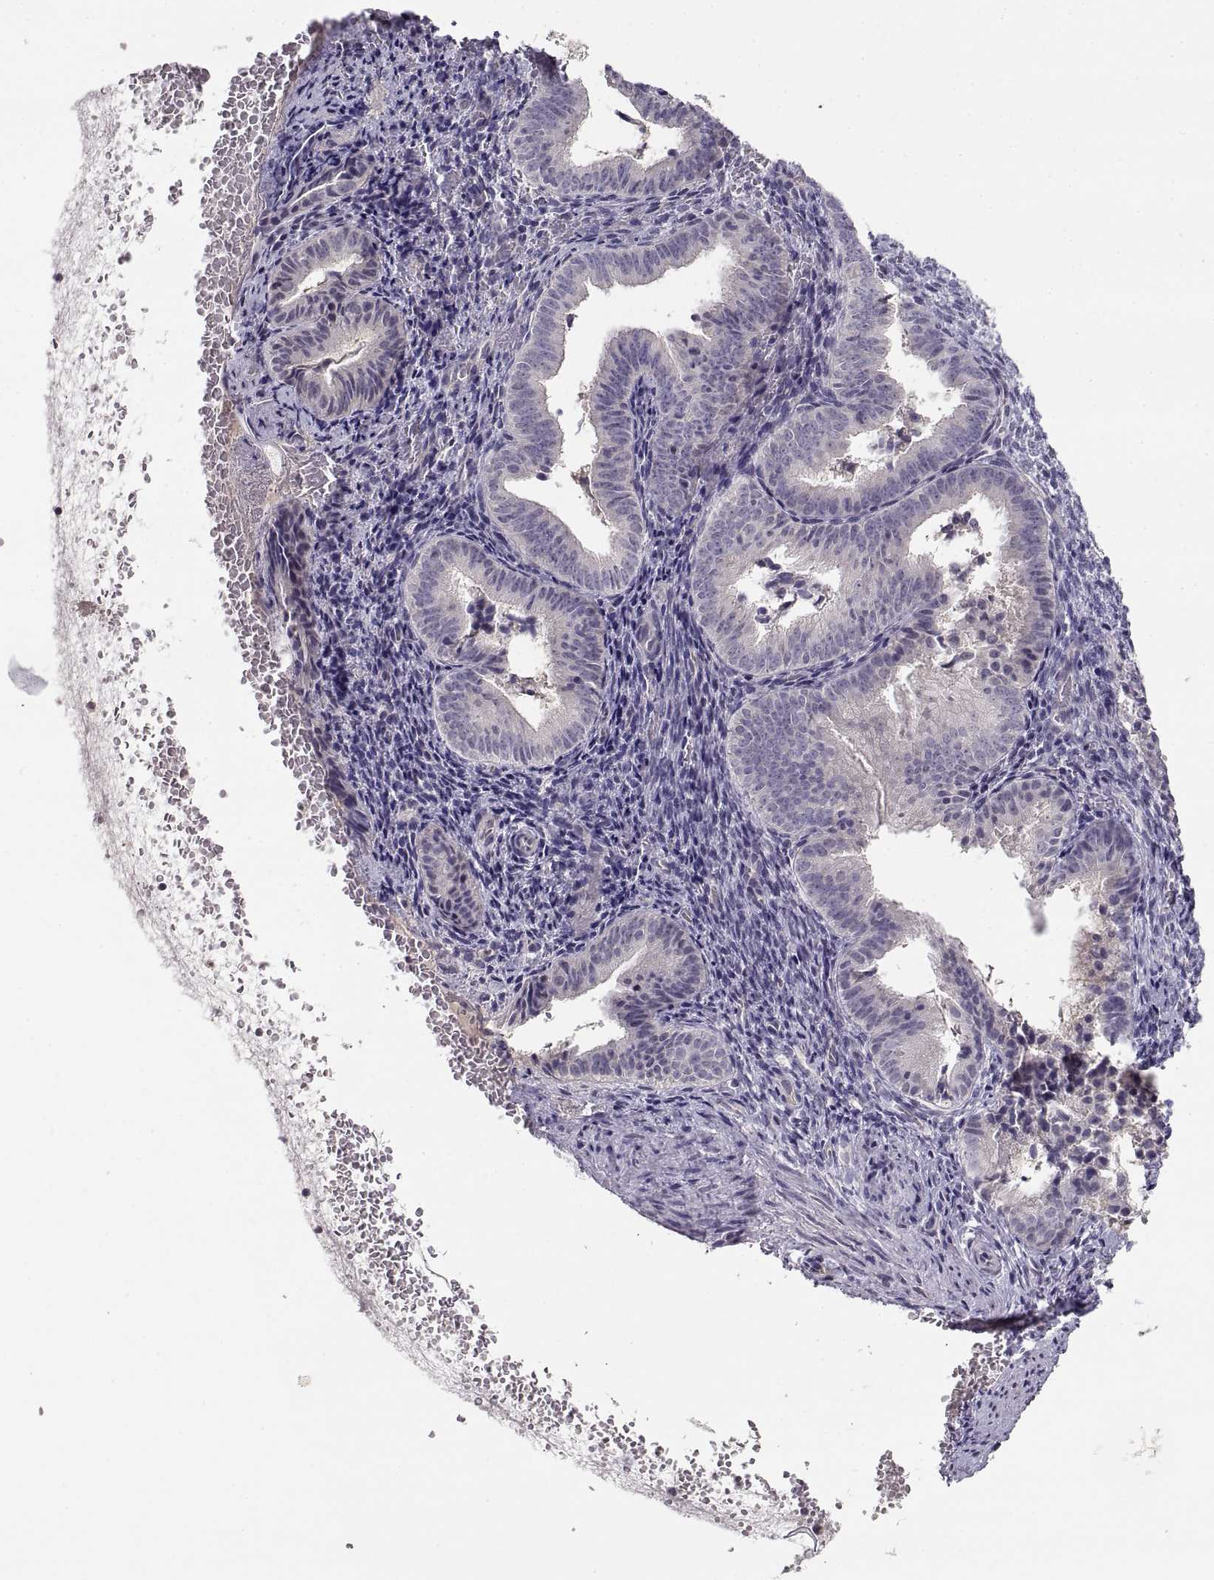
{"staining": {"intensity": "negative", "quantity": "none", "location": "none"}, "tissue": "endometrium", "cell_type": "Cells in endometrial stroma", "image_type": "normal", "snomed": [{"axis": "morphology", "description": "Normal tissue, NOS"}, {"axis": "topography", "description": "Endometrium"}], "caption": "IHC histopathology image of unremarkable endometrium: endometrium stained with DAB (3,3'-diaminobenzidine) displays no significant protein positivity in cells in endometrial stroma. Brightfield microscopy of IHC stained with DAB (3,3'-diaminobenzidine) (brown) and hematoxylin (blue), captured at high magnification.", "gene": "NMNAT2", "patient": {"sex": "female", "age": 42}}